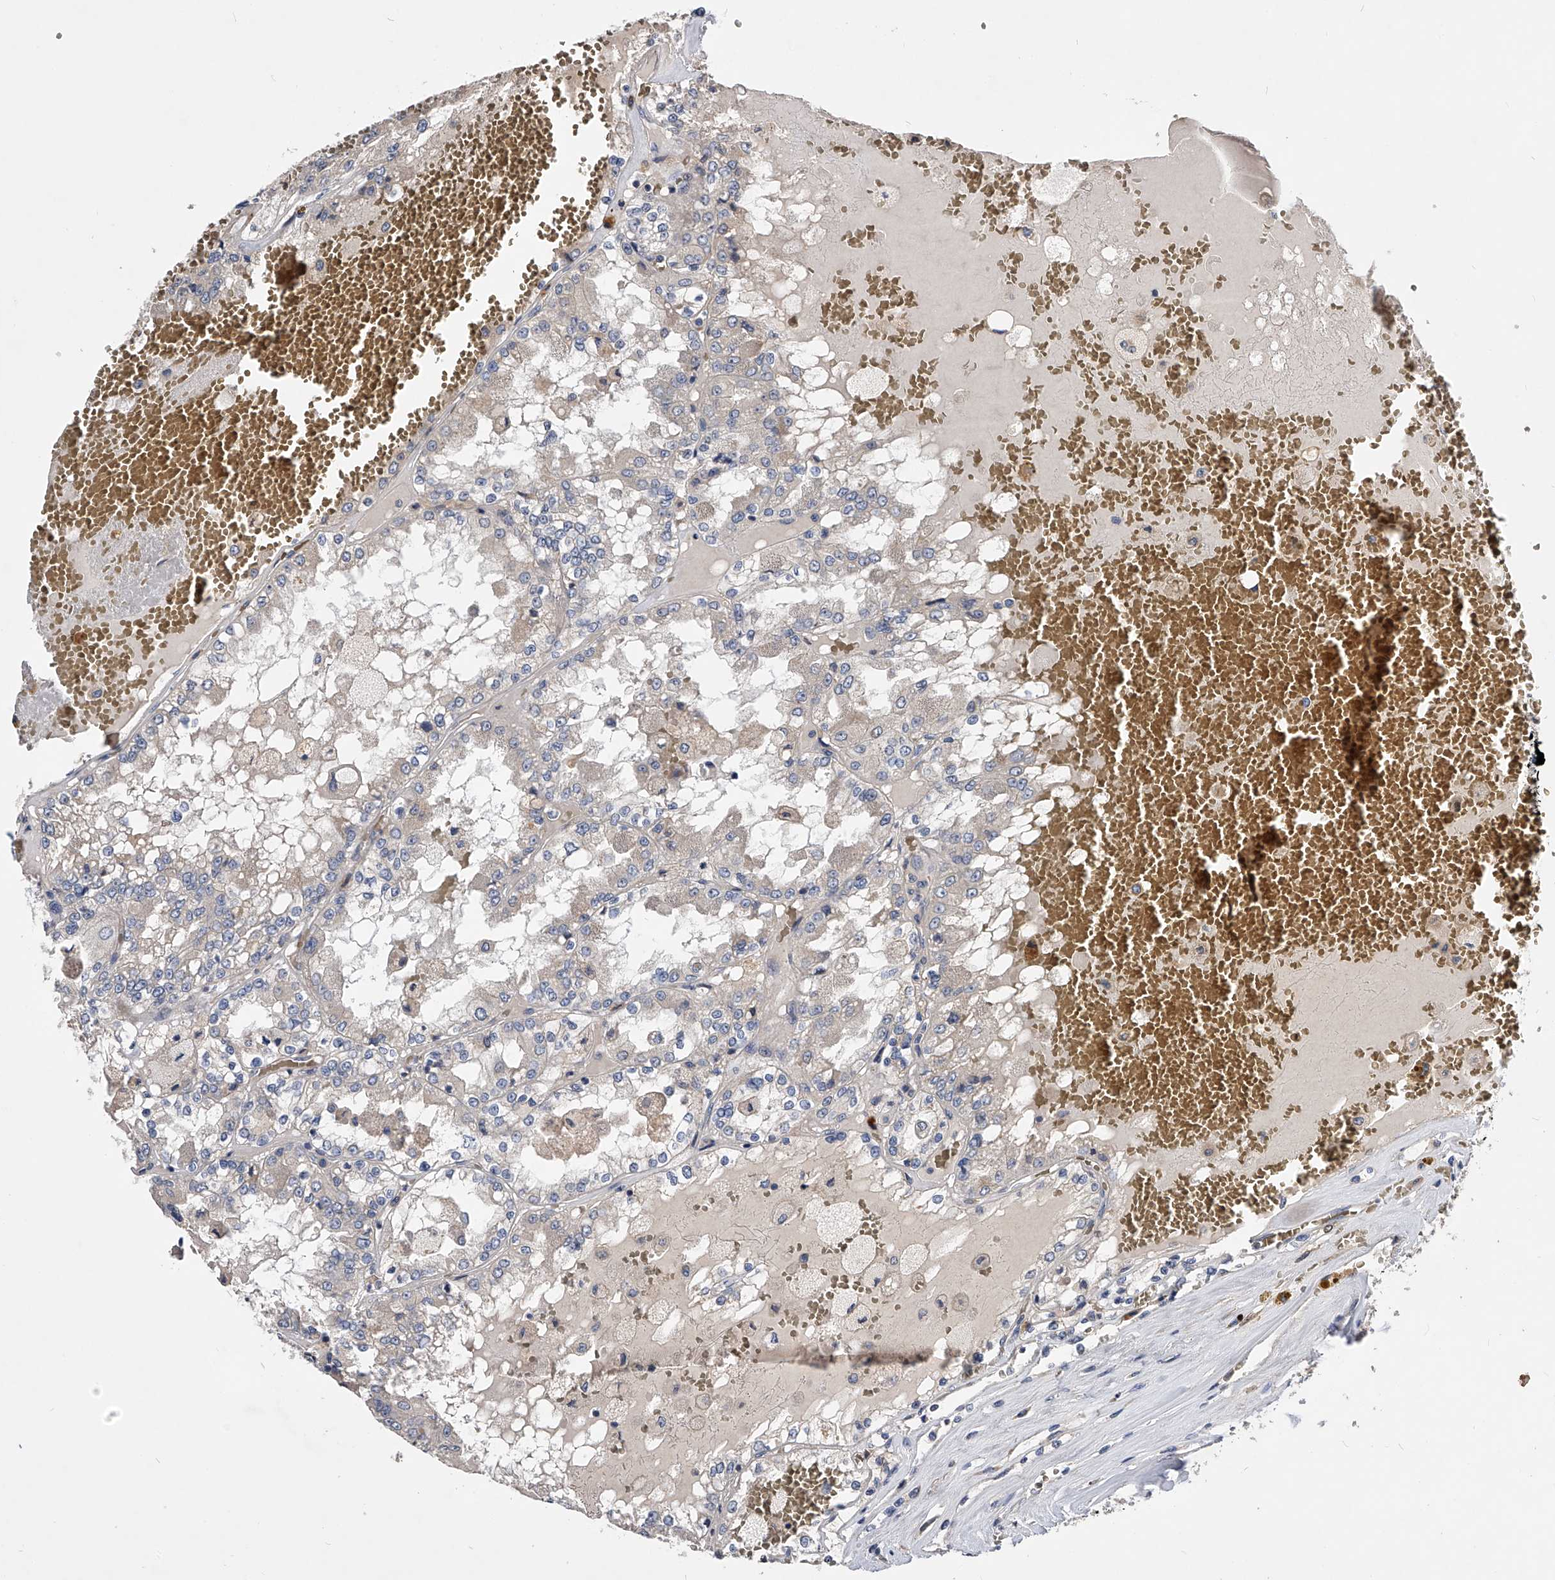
{"staining": {"intensity": "negative", "quantity": "none", "location": "none"}, "tissue": "renal cancer", "cell_type": "Tumor cells", "image_type": "cancer", "snomed": [{"axis": "morphology", "description": "Adenocarcinoma, NOS"}, {"axis": "topography", "description": "Kidney"}], "caption": "This is a image of immunohistochemistry (IHC) staining of adenocarcinoma (renal), which shows no positivity in tumor cells. (DAB immunohistochemistry (IHC) visualized using brightfield microscopy, high magnification).", "gene": "ARL4C", "patient": {"sex": "female", "age": 56}}